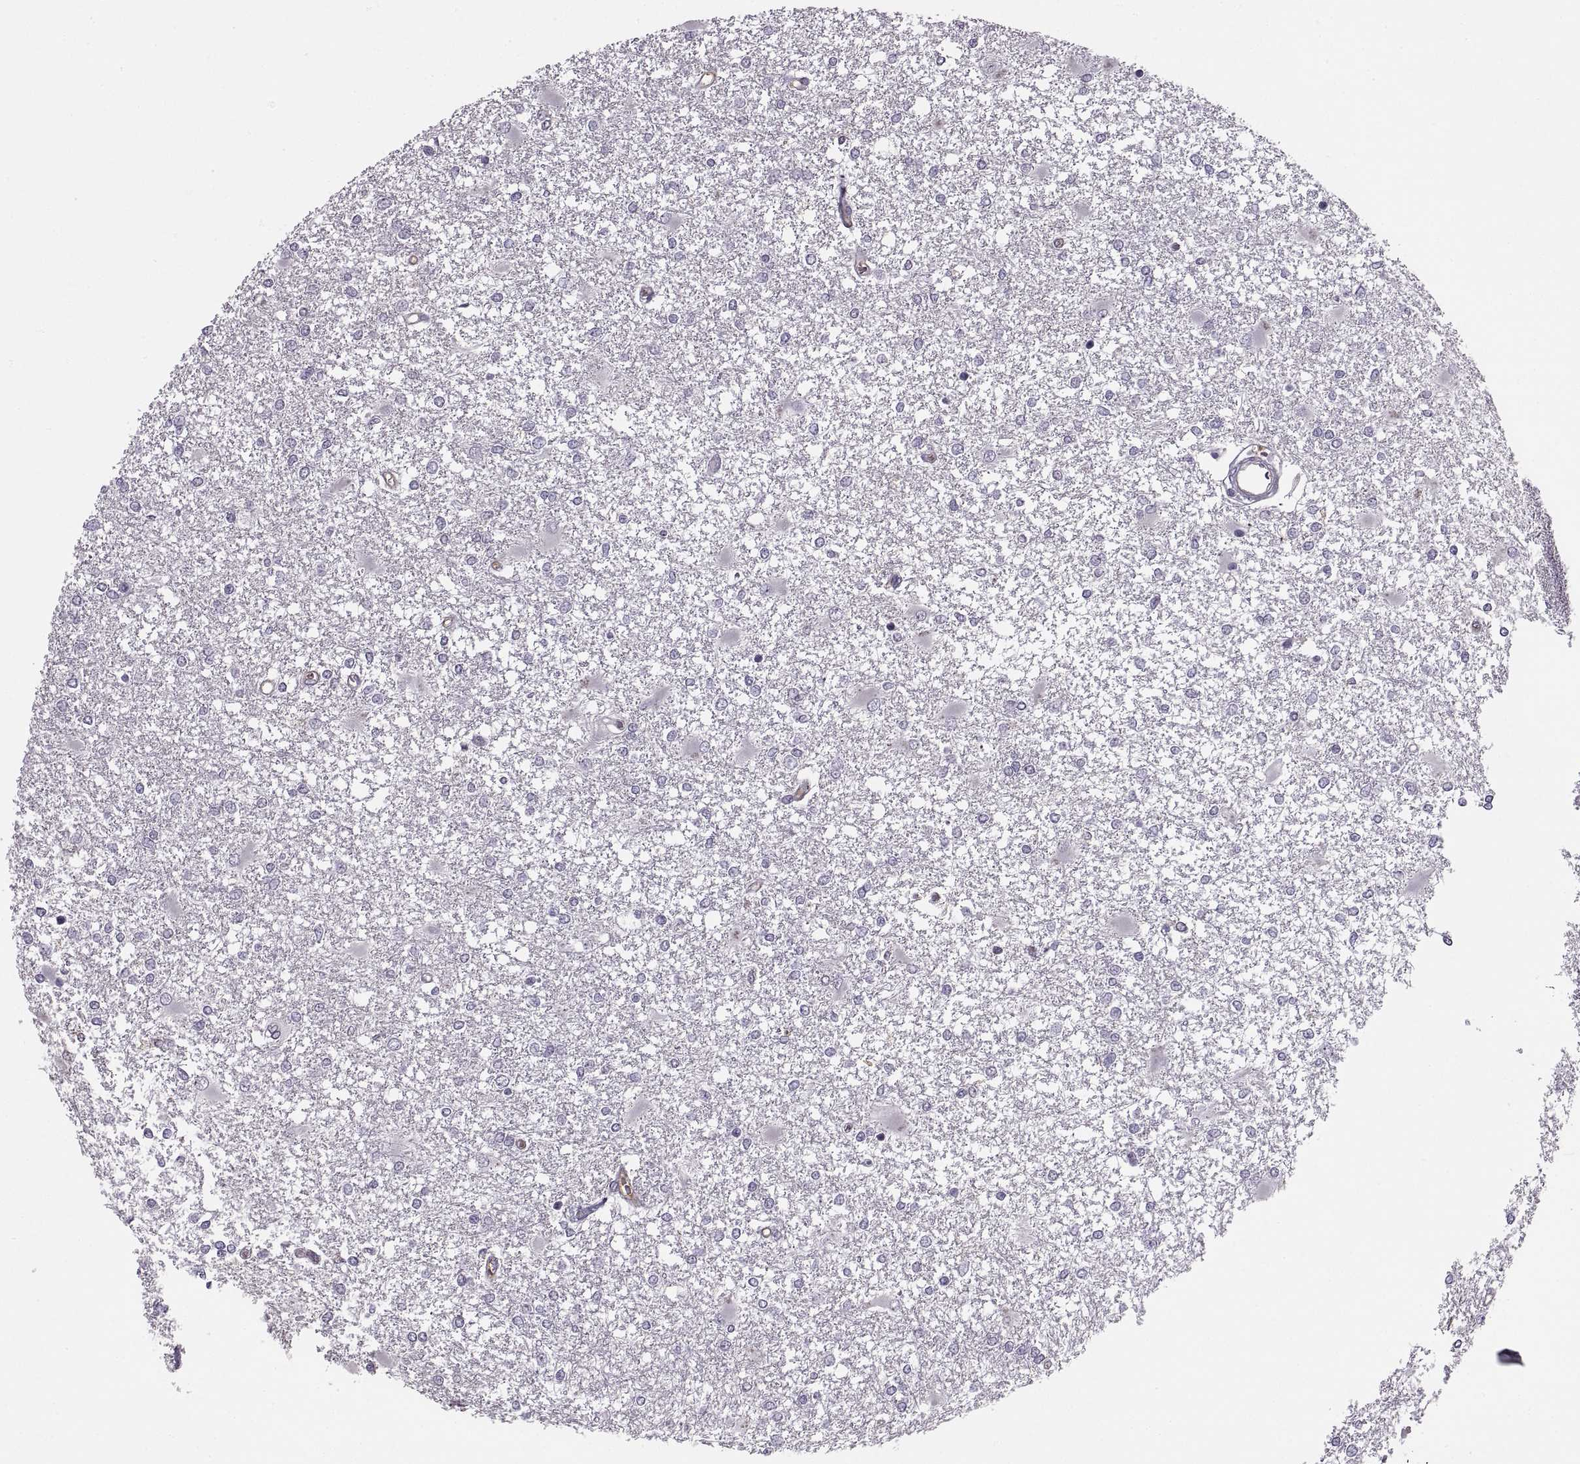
{"staining": {"intensity": "negative", "quantity": "none", "location": "none"}, "tissue": "glioma", "cell_type": "Tumor cells", "image_type": "cancer", "snomed": [{"axis": "morphology", "description": "Glioma, malignant, High grade"}, {"axis": "topography", "description": "Cerebral cortex"}], "caption": "Image shows no significant protein expression in tumor cells of high-grade glioma (malignant).", "gene": "RALB", "patient": {"sex": "male", "age": 79}}